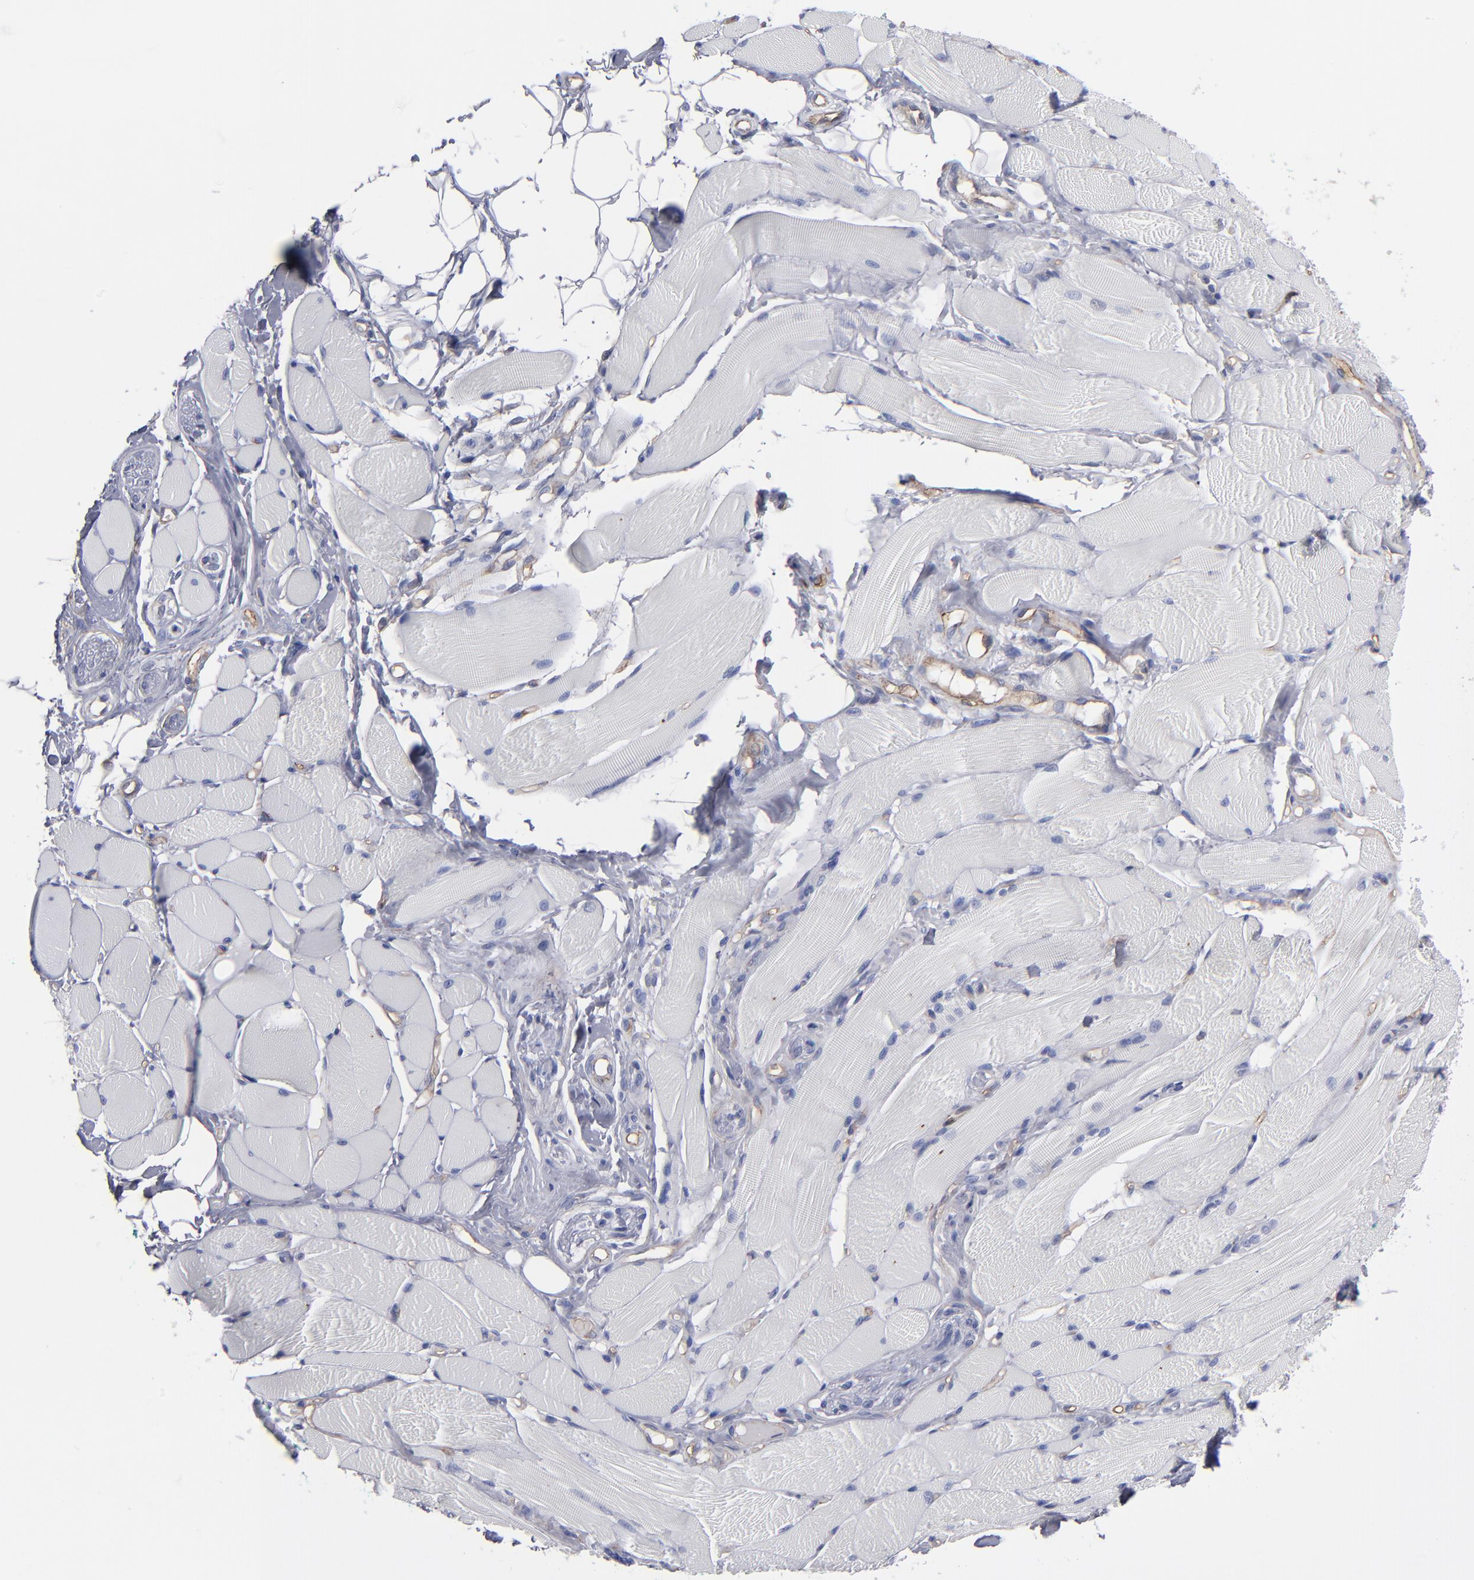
{"staining": {"intensity": "negative", "quantity": "none", "location": "none"}, "tissue": "skeletal muscle", "cell_type": "Myocytes", "image_type": "normal", "snomed": [{"axis": "morphology", "description": "Normal tissue, NOS"}, {"axis": "topography", "description": "Skeletal muscle"}, {"axis": "topography", "description": "Peripheral nerve tissue"}], "caption": "This is an immunohistochemistry (IHC) micrograph of benign human skeletal muscle. There is no positivity in myocytes.", "gene": "TM4SF1", "patient": {"sex": "female", "age": 84}}